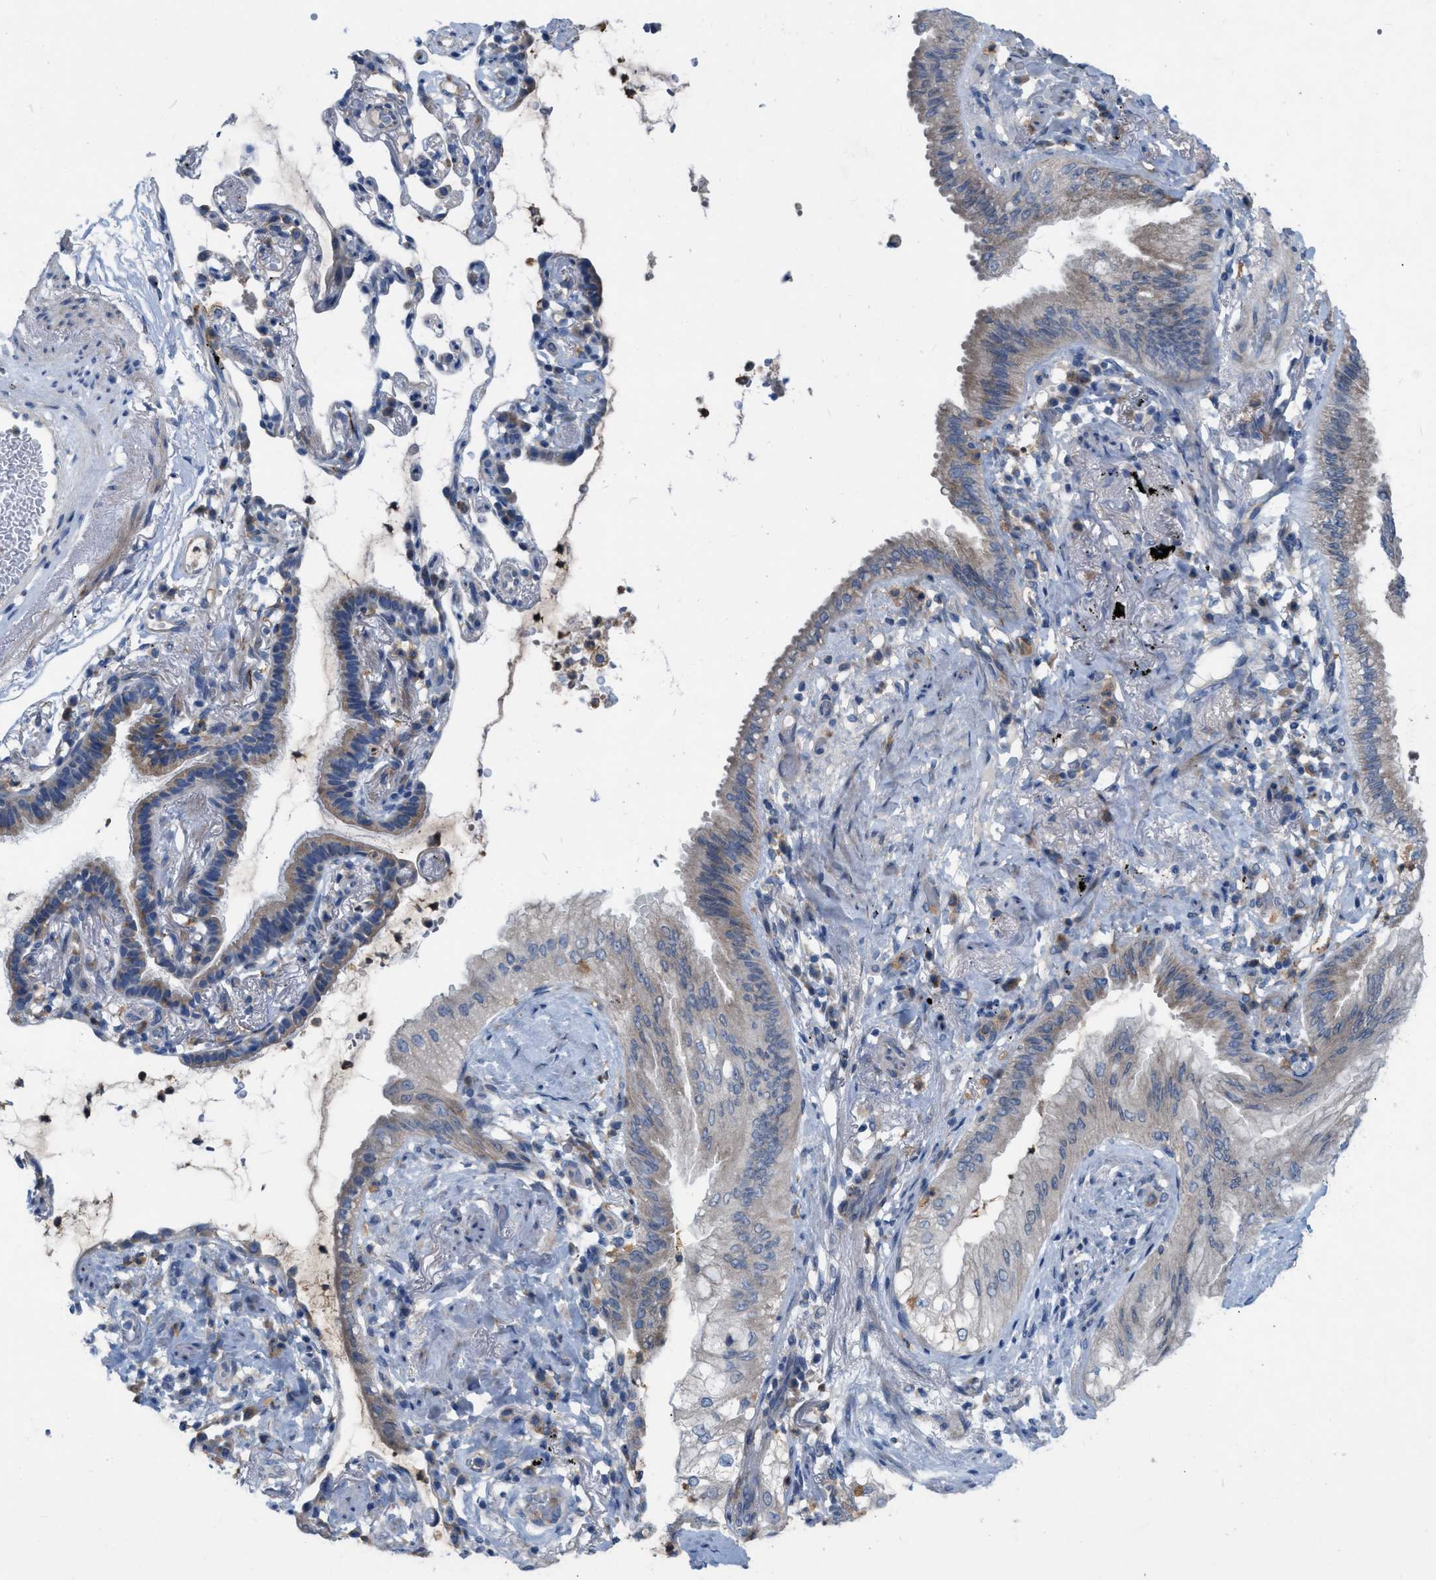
{"staining": {"intensity": "weak", "quantity": "25%-75%", "location": "cytoplasmic/membranous"}, "tissue": "lung cancer", "cell_type": "Tumor cells", "image_type": "cancer", "snomed": [{"axis": "morphology", "description": "Normal tissue, NOS"}, {"axis": "morphology", "description": "Adenocarcinoma, NOS"}, {"axis": "topography", "description": "Bronchus"}, {"axis": "topography", "description": "Lung"}], "caption": "Human lung cancer stained with a protein marker shows weak staining in tumor cells.", "gene": "PLPPR5", "patient": {"sex": "female", "age": 70}}